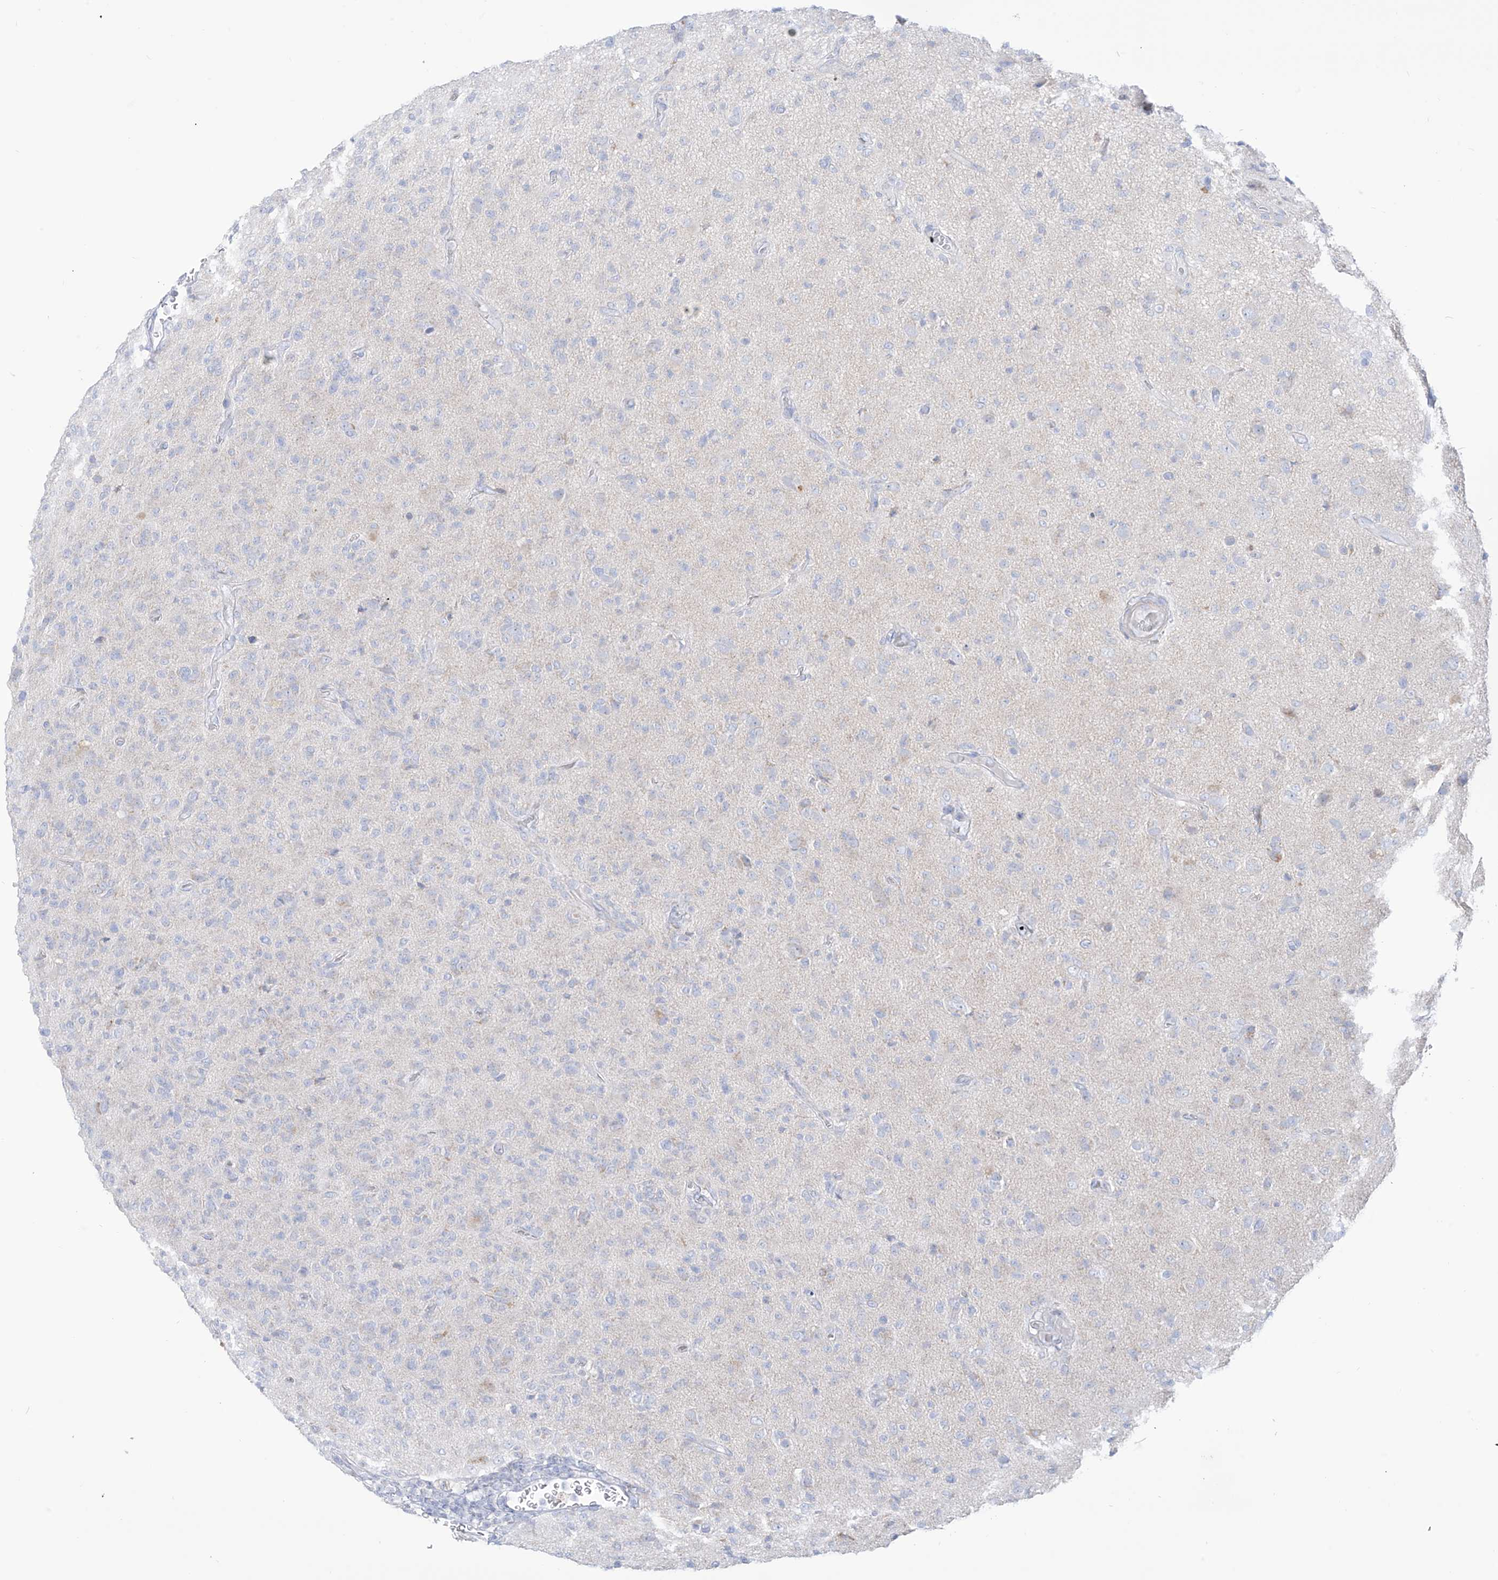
{"staining": {"intensity": "negative", "quantity": "none", "location": "none"}, "tissue": "glioma", "cell_type": "Tumor cells", "image_type": "cancer", "snomed": [{"axis": "morphology", "description": "Glioma, malignant, High grade"}, {"axis": "topography", "description": "Brain"}], "caption": "Photomicrograph shows no protein expression in tumor cells of glioma tissue.", "gene": "SLC26A3", "patient": {"sex": "female", "age": 57}}